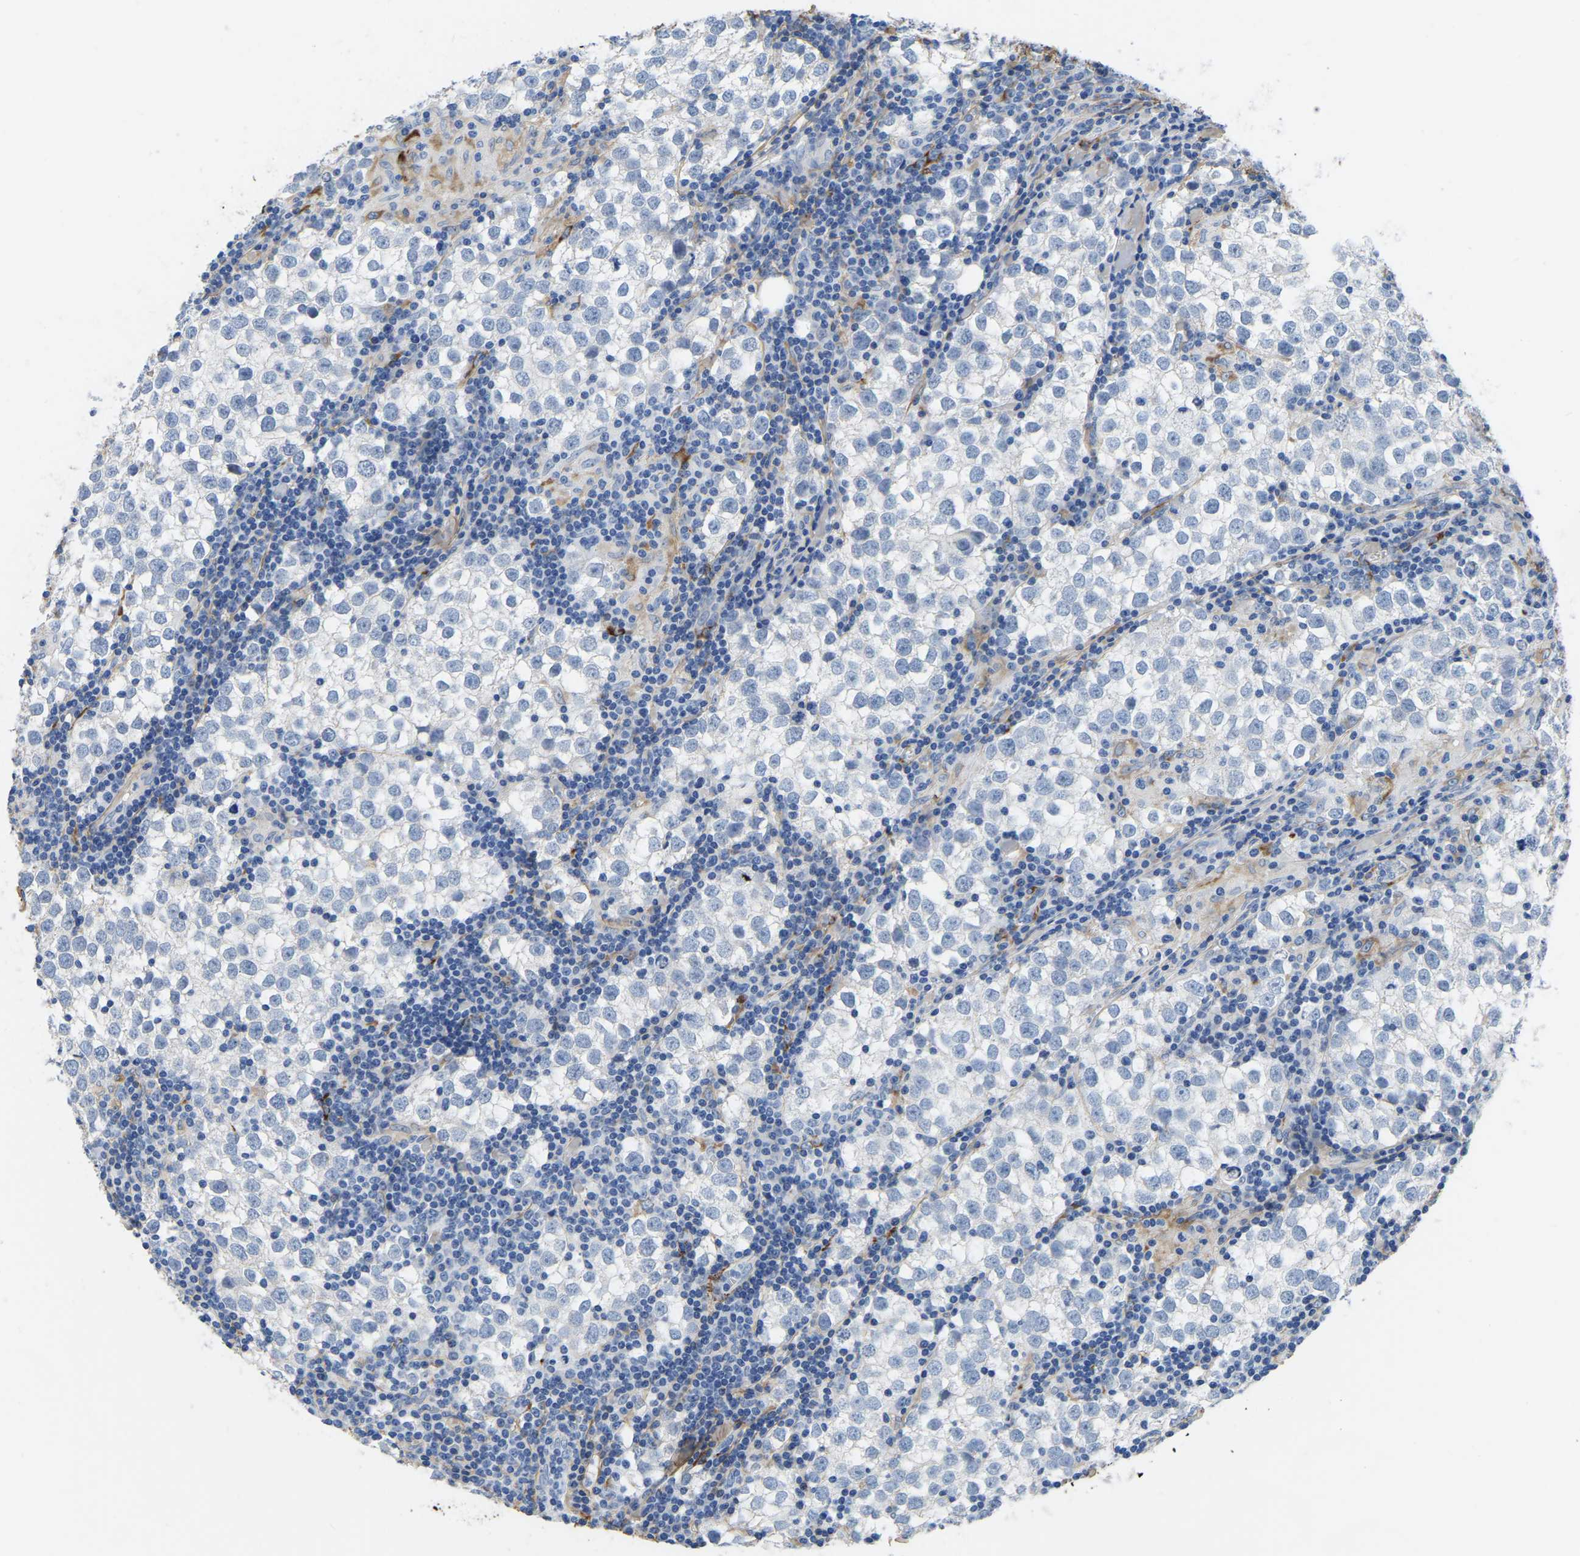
{"staining": {"intensity": "negative", "quantity": "none", "location": "none"}, "tissue": "testis cancer", "cell_type": "Tumor cells", "image_type": "cancer", "snomed": [{"axis": "morphology", "description": "Seminoma, NOS"}, {"axis": "morphology", "description": "Carcinoma, Embryonal, NOS"}, {"axis": "topography", "description": "Testis"}], "caption": "The image demonstrates no staining of tumor cells in seminoma (testis).", "gene": "COL6A1", "patient": {"sex": "male", "age": 36}}